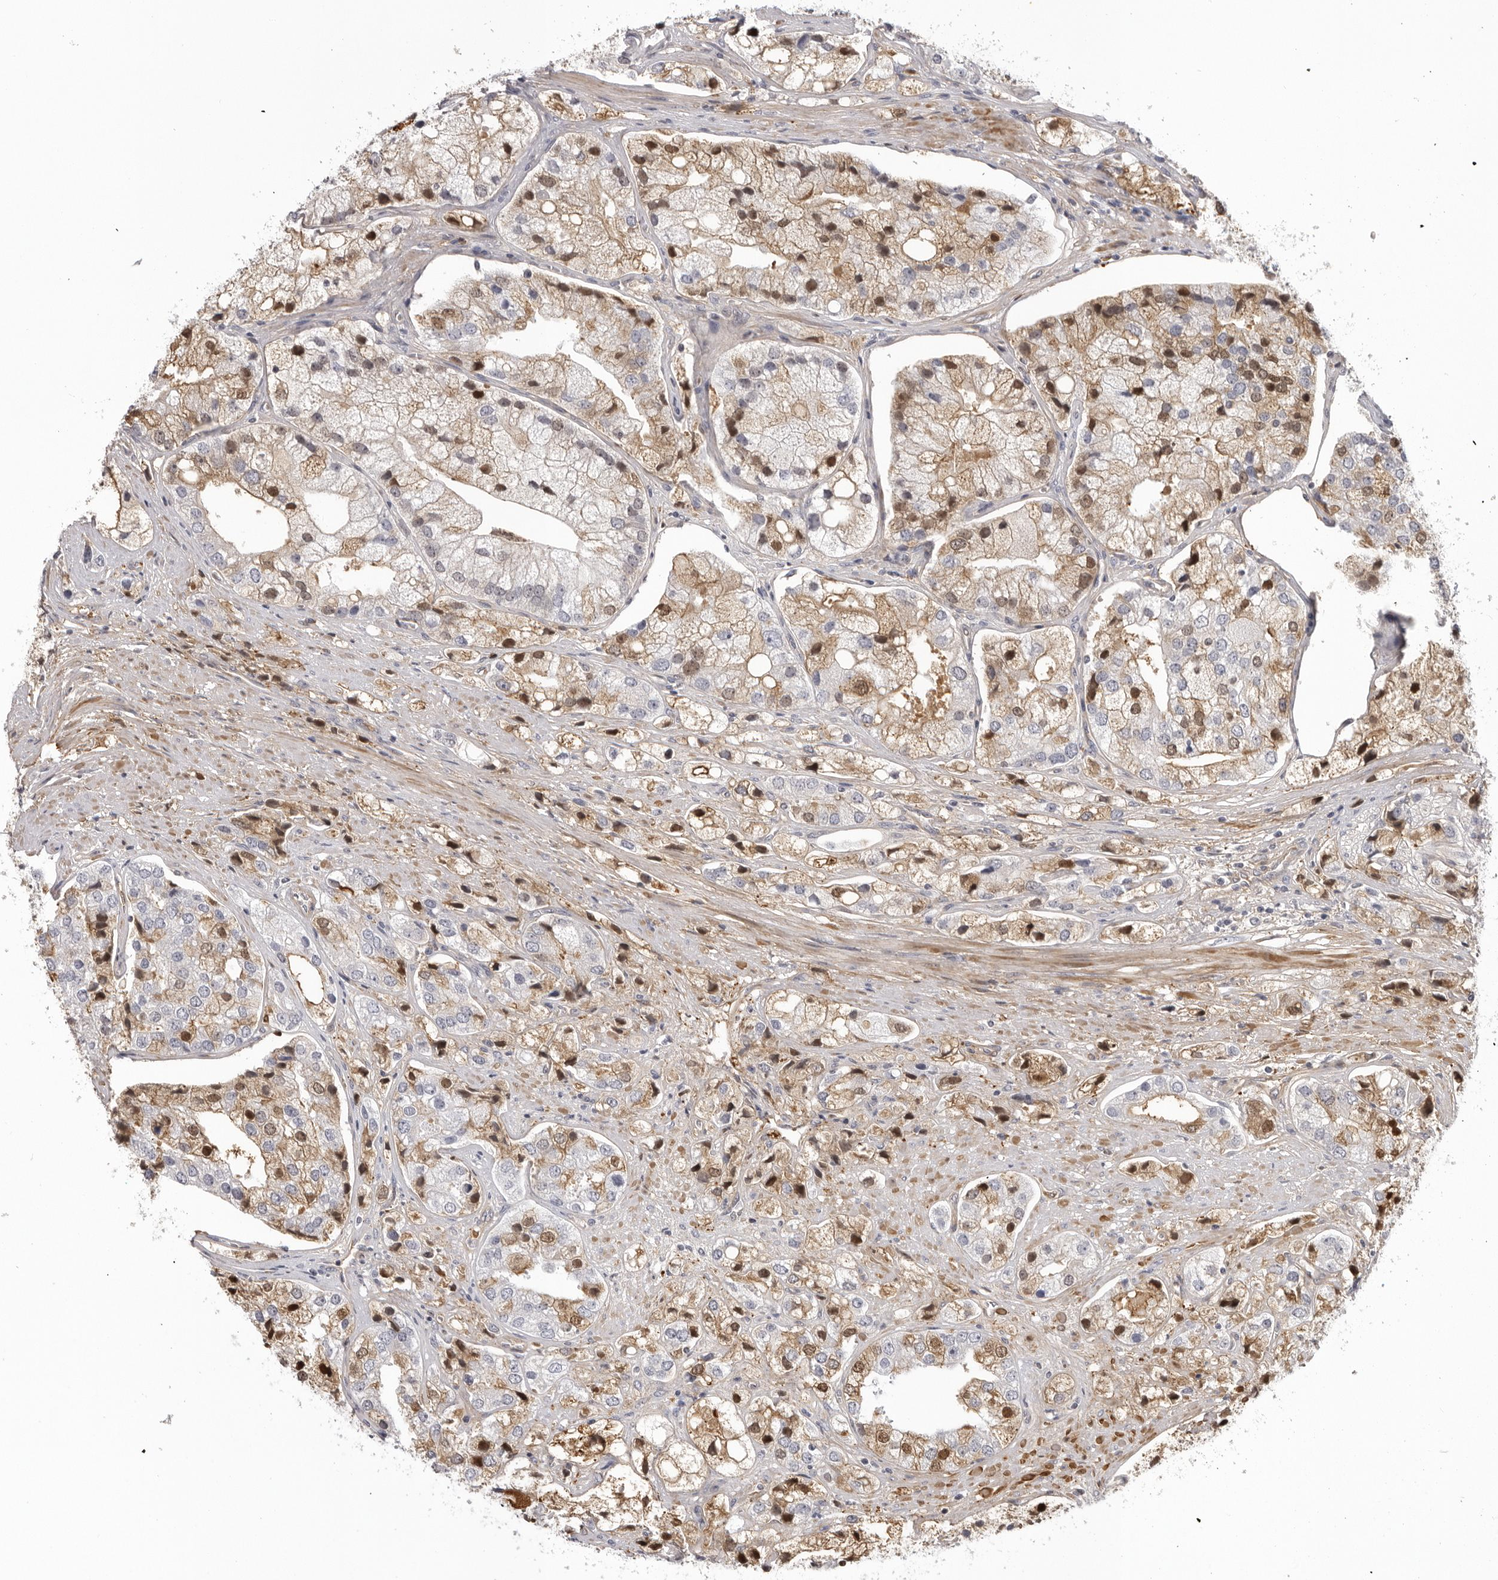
{"staining": {"intensity": "moderate", "quantity": "25%-75%", "location": "cytoplasmic/membranous,nuclear"}, "tissue": "prostate cancer", "cell_type": "Tumor cells", "image_type": "cancer", "snomed": [{"axis": "morphology", "description": "Adenocarcinoma, High grade"}, {"axis": "topography", "description": "Prostate"}], "caption": "This is a micrograph of IHC staining of prostate cancer, which shows moderate positivity in the cytoplasmic/membranous and nuclear of tumor cells.", "gene": "PLEKHF2", "patient": {"sex": "male", "age": 50}}